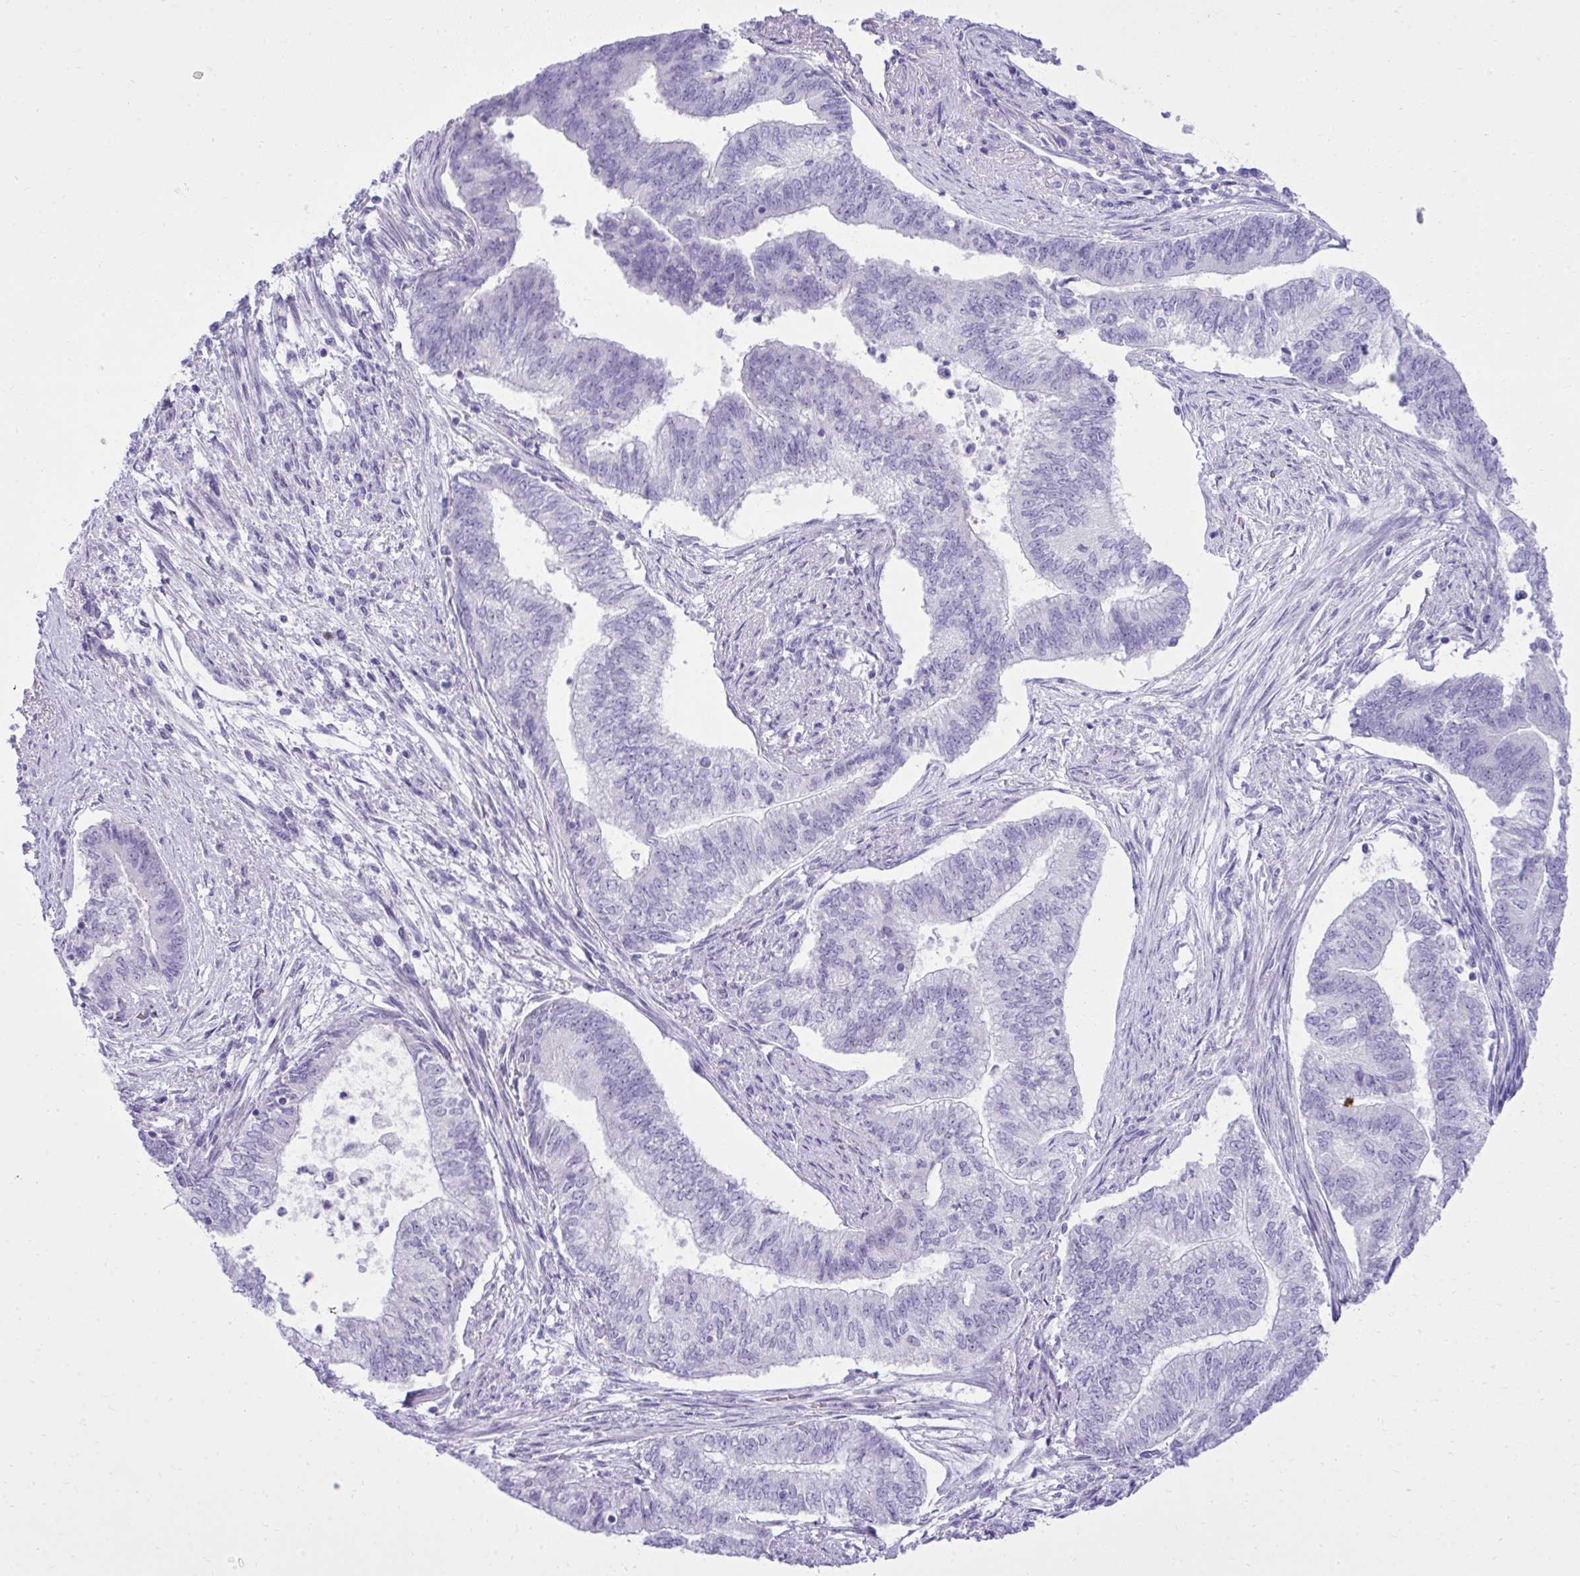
{"staining": {"intensity": "negative", "quantity": "none", "location": "none"}, "tissue": "endometrial cancer", "cell_type": "Tumor cells", "image_type": "cancer", "snomed": [{"axis": "morphology", "description": "Adenocarcinoma, NOS"}, {"axis": "topography", "description": "Endometrium"}], "caption": "A high-resolution micrograph shows immunohistochemistry (IHC) staining of endometrial adenocarcinoma, which shows no significant expression in tumor cells.", "gene": "PITPNM3", "patient": {"sex": "female", "age": 65}}